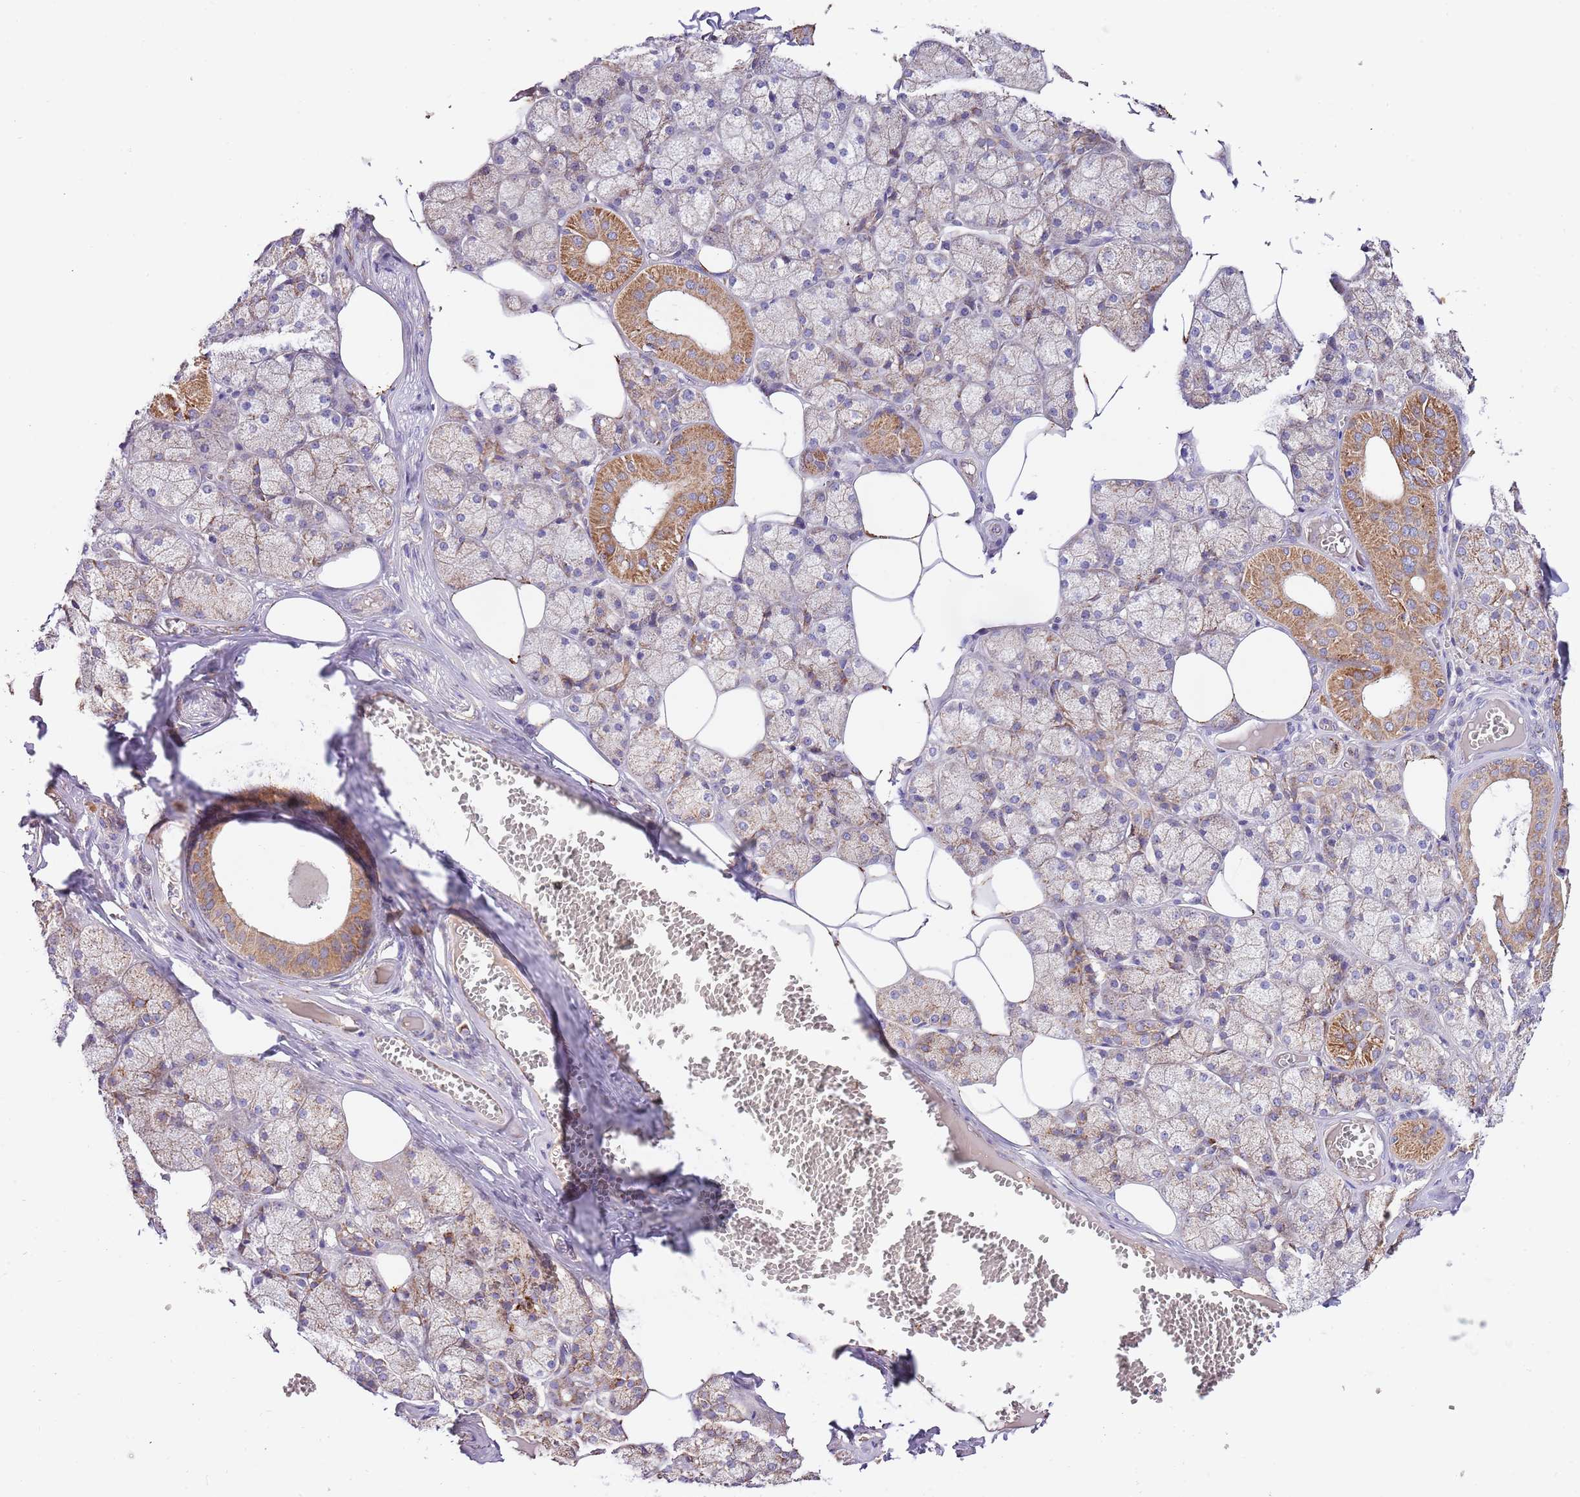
{"staining": {"intensity": "moderate", "quantity": "25%-75%", "location": "cytoplasmic/membranous"}, "tissue": "salivary gland", "cell_type": "Glandular cells", "image_type": "normal", "snomed": [{"axis": "morphology", "description": "Normal tissue, NOS"}, {"axis": "topography", "description": "Salivary gland"}], "caption": "The histopathology image reveals staining of normal salivary gland, revealing moderate cytoplasmic/membranous protein expression (brown color) within glandular cells. The staining was performed using DAB (3,3'-diaminobenzidine), with brown indicating positive protein expression. Nuclei are stained blue with hematoxylin.", "gene": "DOCK6", "patient": {"sex": "male", "age": 62}}